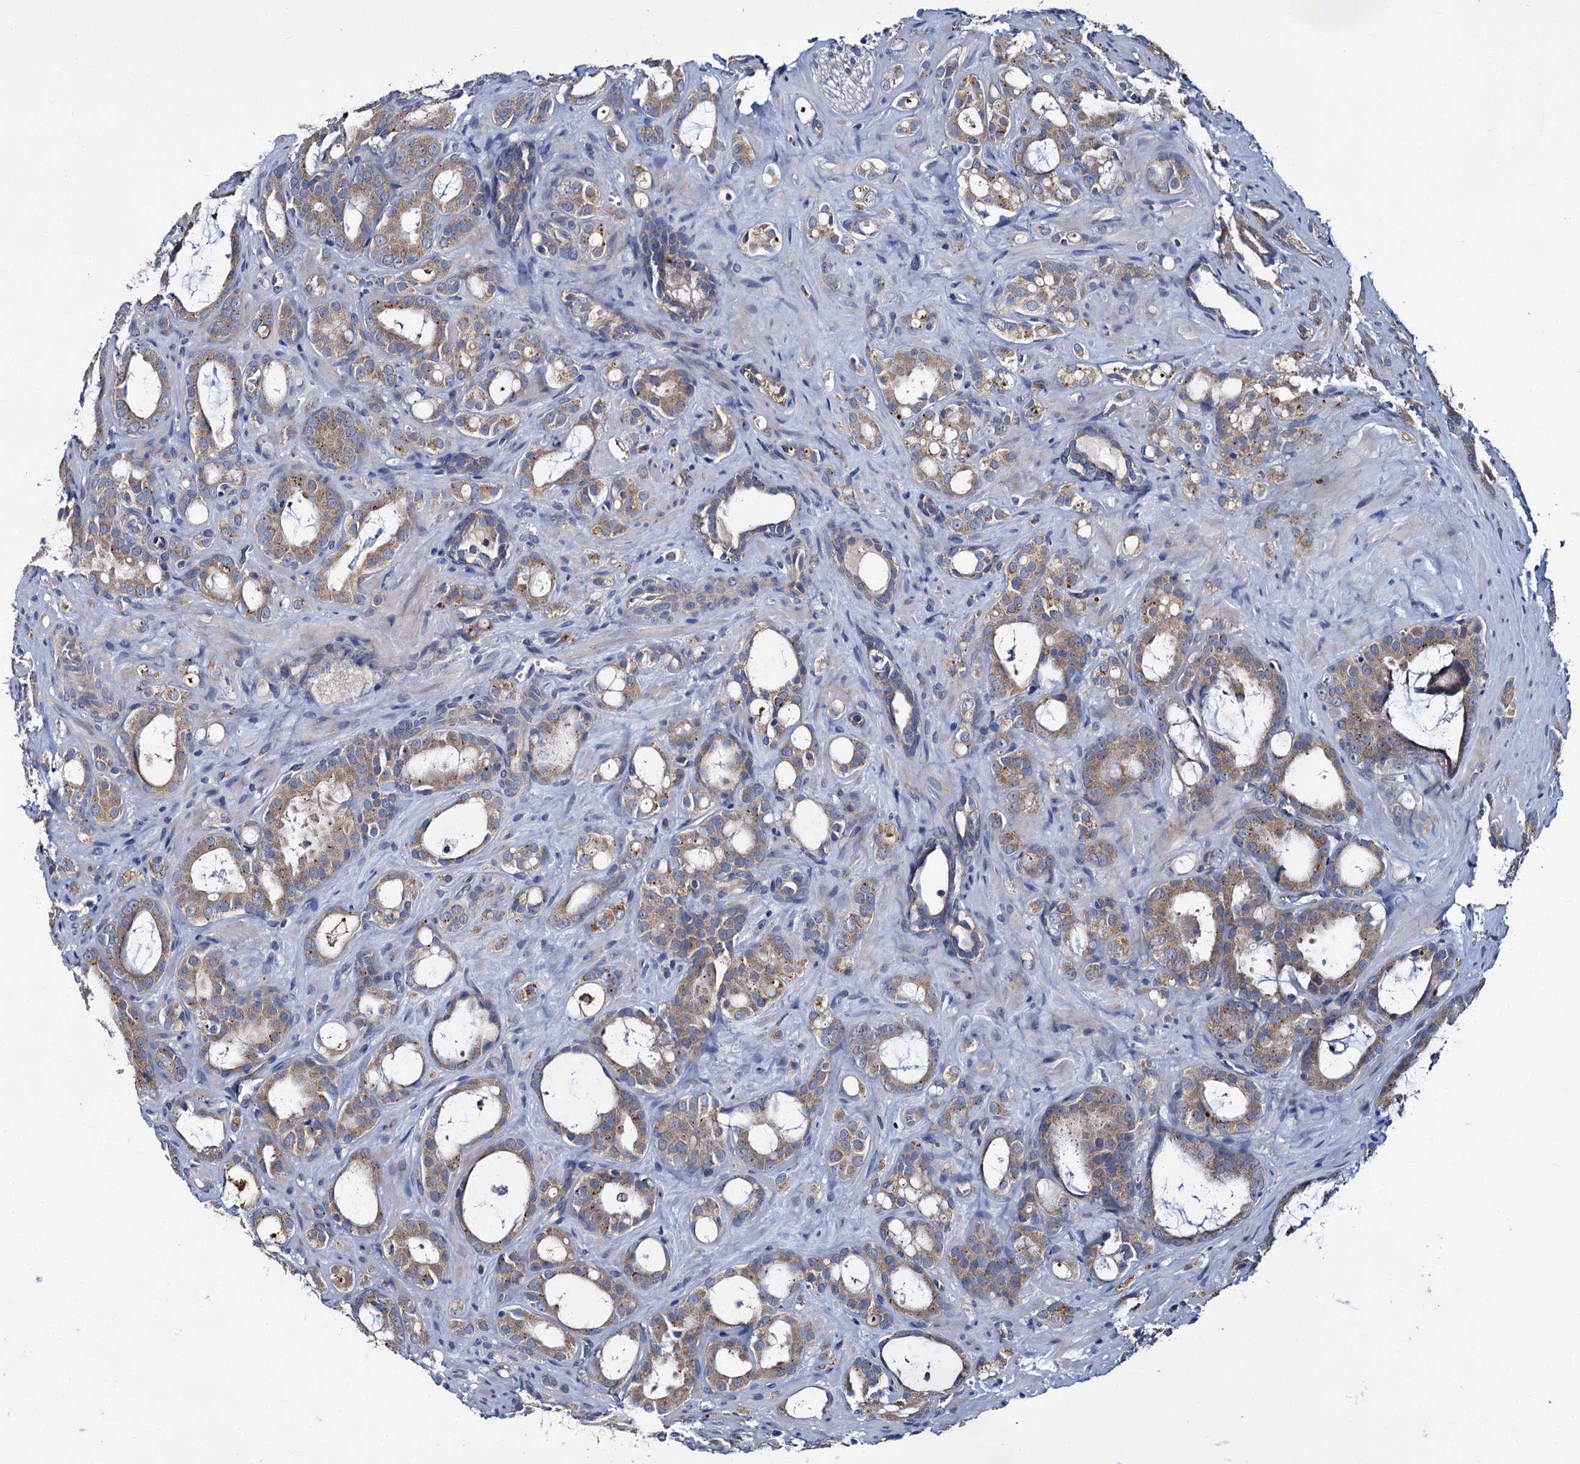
{"staining": {"intensity": "moderate", "quantity": ">75%", "location": "cytoplasmic/membranous"}, "tissue": "prostate cancer", "cell_type": "Tumor cells", "image_type": "cancer", "snomed": [{"axis": "morphology", "description": "Adenocarcinoma, High grade"}, {"axis": "topography", "description": "Prostate"}], "caption": "IHC image of neoplastic tissue: high-grade adenocarcinoma (prostate) stained using IHC reveals medium levels of moderate protein expression localized specifically in the cytoplasmic/membranous of tumor cells, appearing as a cytoplasmic/membranous brown color.", "gene": "CEP295", "patient": {"sex": "male", "age": 72}}